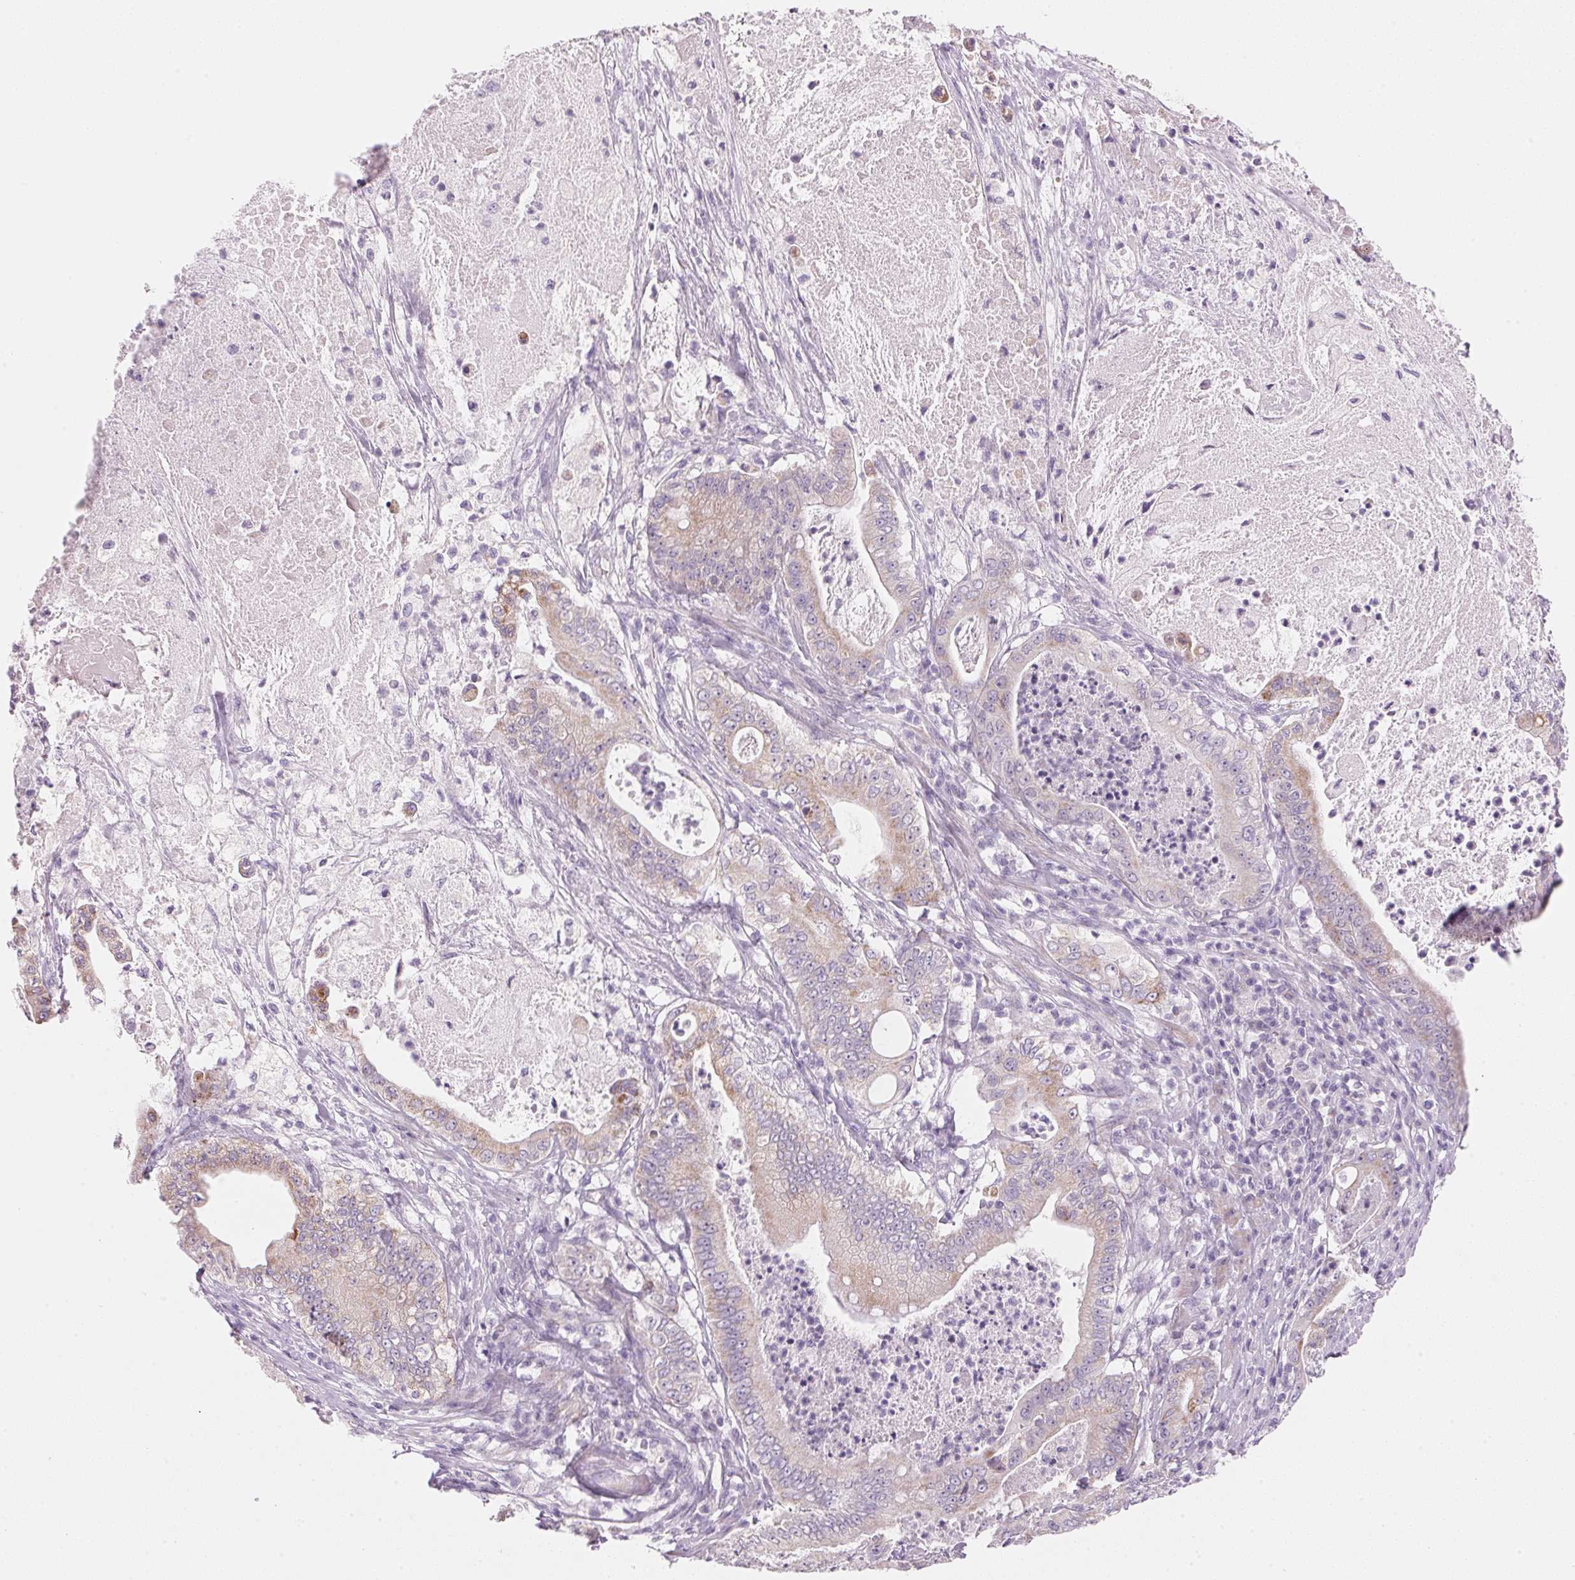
{"staining": {"intensity": "weak", "quantity": "25%-75%", "location": "cytoplasmic/membranous"}, "tissue": "pancreatic cancer", "cell_type": "Tumor cells", "image_type": "cancer", "snomed": [{"axis": "morphology", "description": "Adenocarcinoma, NOS"}, {"axis": "topography", "description": "Pancreas"}], "caption": "A low amount of weak cytoplasmic/membranous staining is appreciated in approximately 25%-75% of tumor cells in pancreatic cancer tissue. (Stains: DAB in brown, nuclei in blue, Microscopy: brightfield microscopy at high magnification).", "gene": "CYP11B1", "patient": {"sex": "male", "age": 71}}